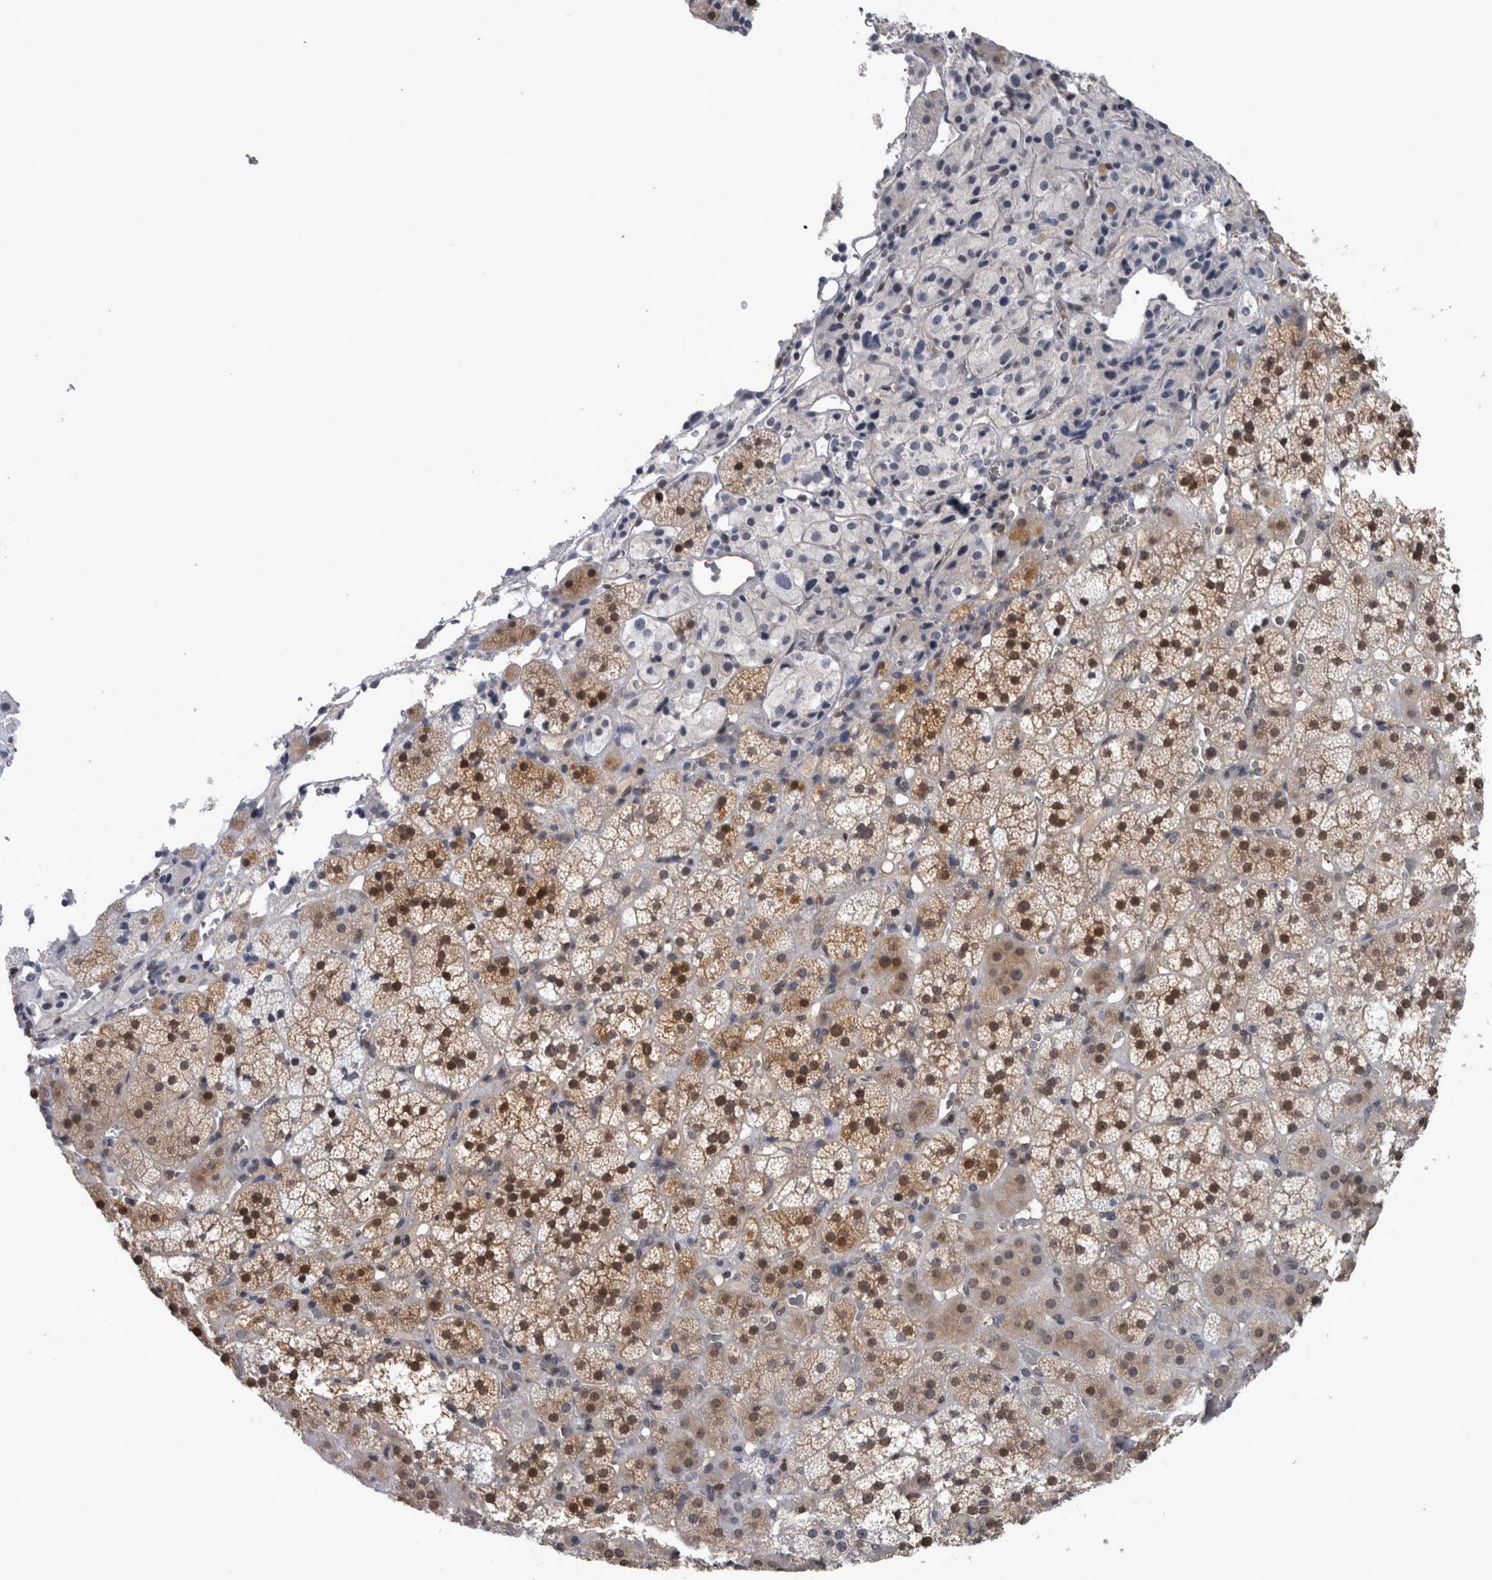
{"staining": {"intensity": "strong", "quantity": "25%-75%", "location": "cytoplasmic/membranous,nuclear"}, "tissue": "adrenal gland", "cell_type": "Glandular cells", "image_type": "normal", "snomed": [{"axis": "morphology", "description": "Normal tissue, NOS"}, {"axis": "topography", "description": "Adrenal gland"}], "caption": "Immunohistochemistry (IHC) histopathology image of unremarkable adrenal gland: human adrenal gland stained using IHC reveals high levels of strong protein expression localized specifically in the cytoplasmic/membranous,nuclear of glandular cells, appearing as a cytoplasmic/membranous,nuclear brown color.", "gene": "NAPRT", "patient": {"sex": "female", "age": 44}}